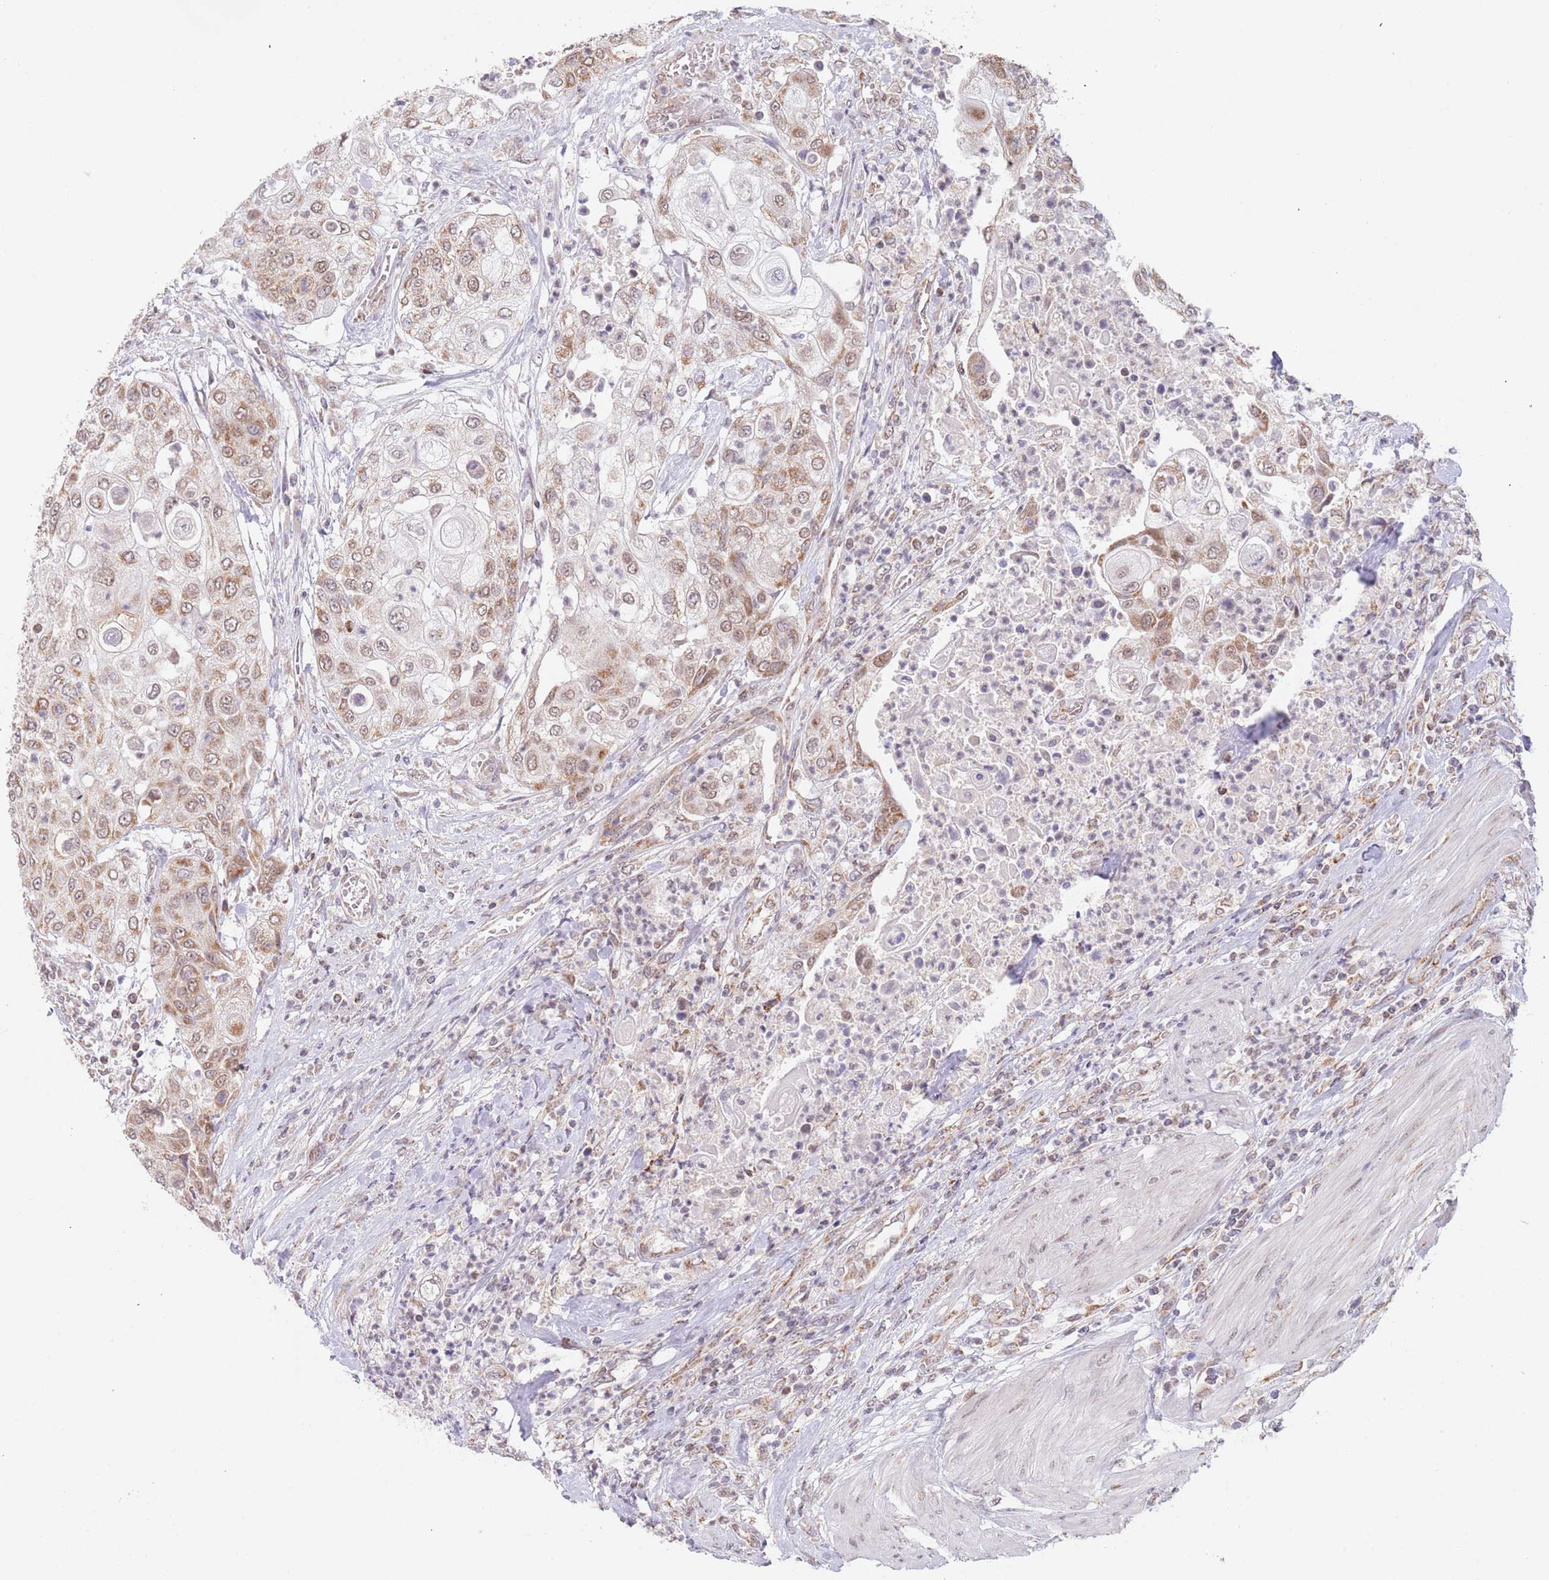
{"staining": {"intensity": "moderate", "quantity": ">75%", "location": "cytoplasmic/membranous"}, "tissue": "urothelial cancer", "cell_type": "Tumor cells", "image_type": "cancer", "snomed": [{"axis": "morphology", "description": "Urothelial carcinoma, High grade"}, {"axis": "topography", "description": "Urinary bladder"}], "caption": "Immunohistochemistry (IHC) (DAB (3,3'-diaminobenzidine)) staining of human high-grade urothelial carcinoma displays moderate cytoplasmic/membranous protein expression in approximately >75% of tumor cells.", "gene": "TIMM13", "patient": {"sex": "female", "age": 79}}